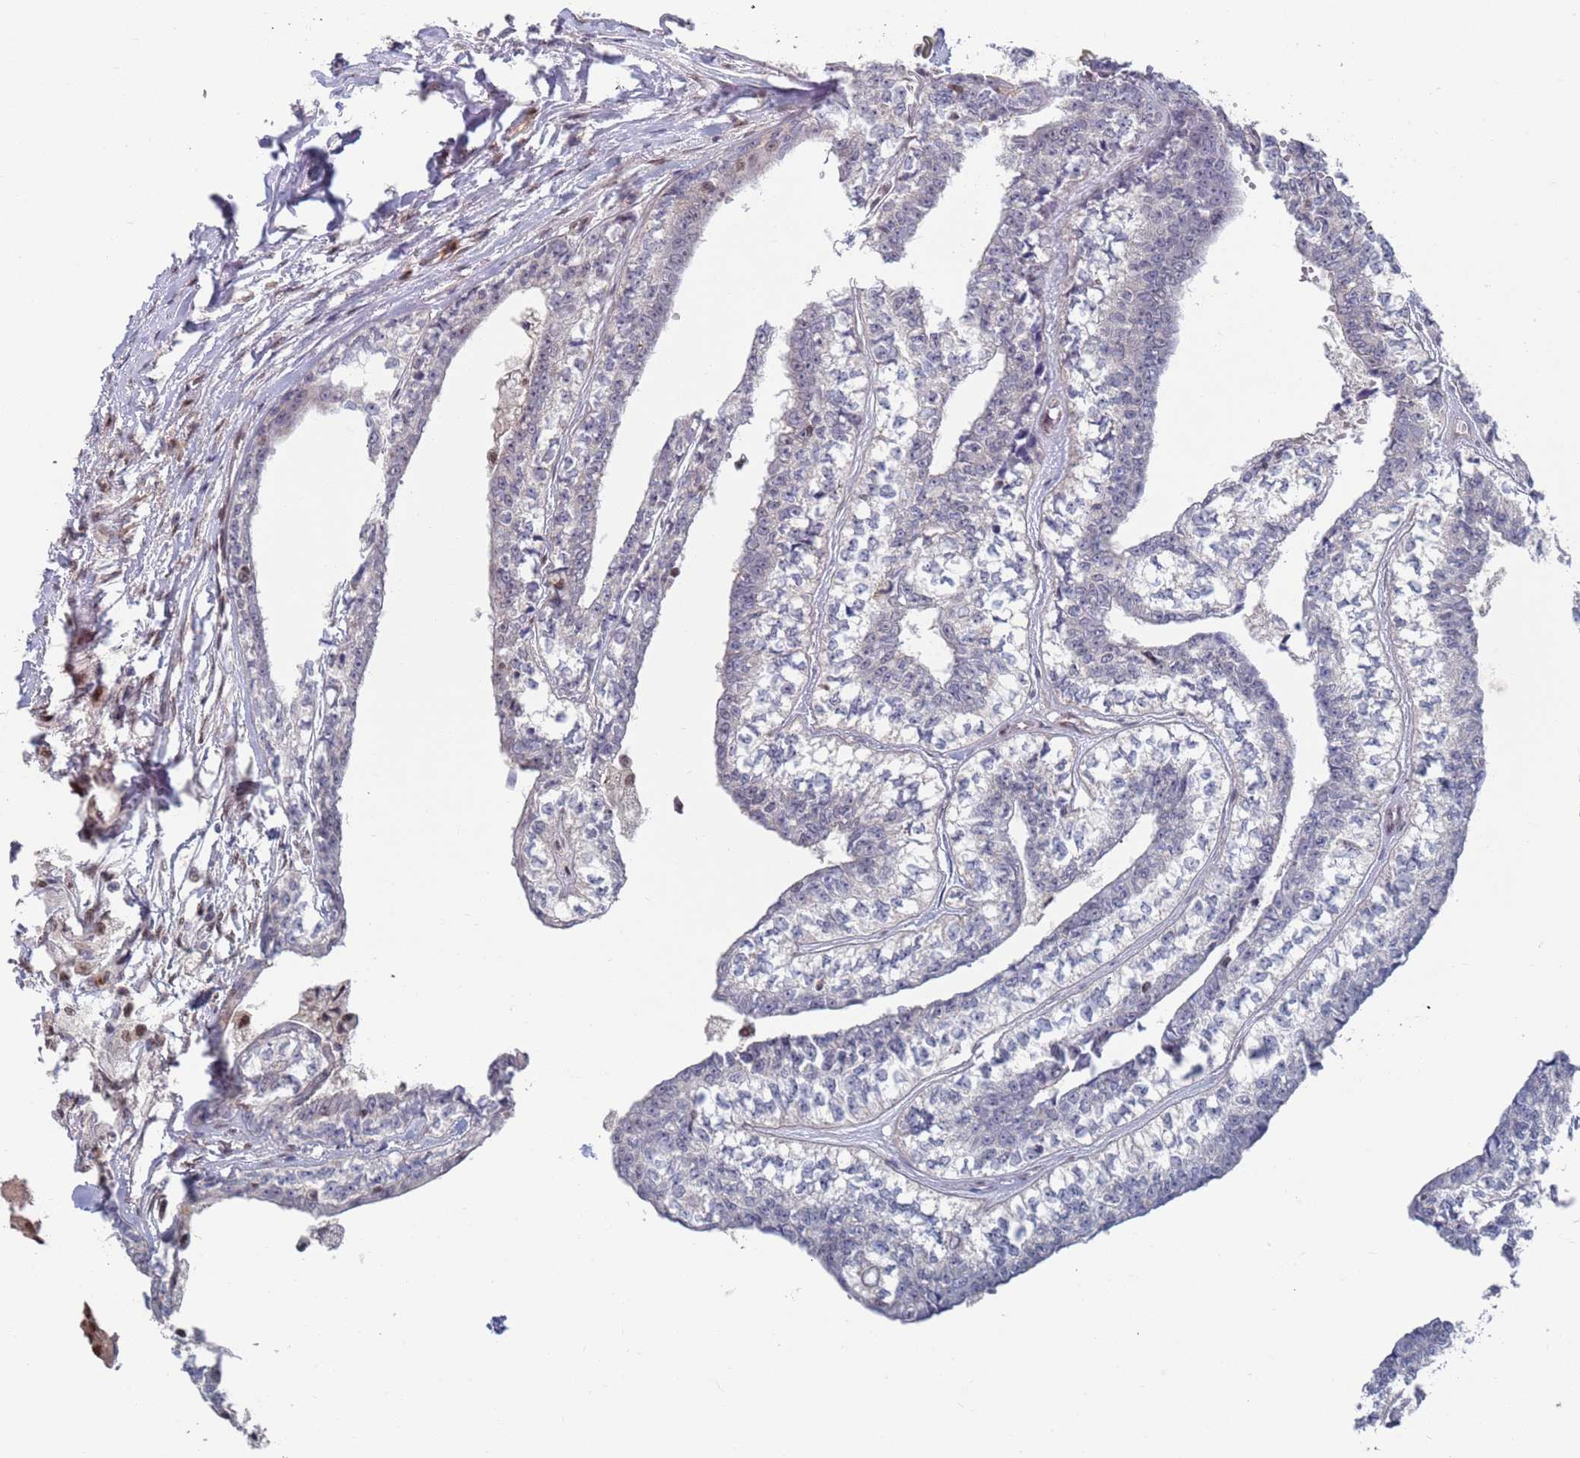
{"staining": {"intensity": "negative", "quantity": "none", "location": "none"}, "tissue": "head and neck cancer", "cell_type": "Tumor cells", "image_type": "cancer", "snomed": [{"axis": "morphology", "description": "Adenocarcinoma, NOS"}, {"axis": "topography", "description": "Head-Neck"}], "caption": "The immunohistochemistry image has no significant expression in tumor cells of head and neck cancer (adenocarcinoma) tissue.", "gene": "RPP25", "patient": {"sex": "female", "age": 73}}